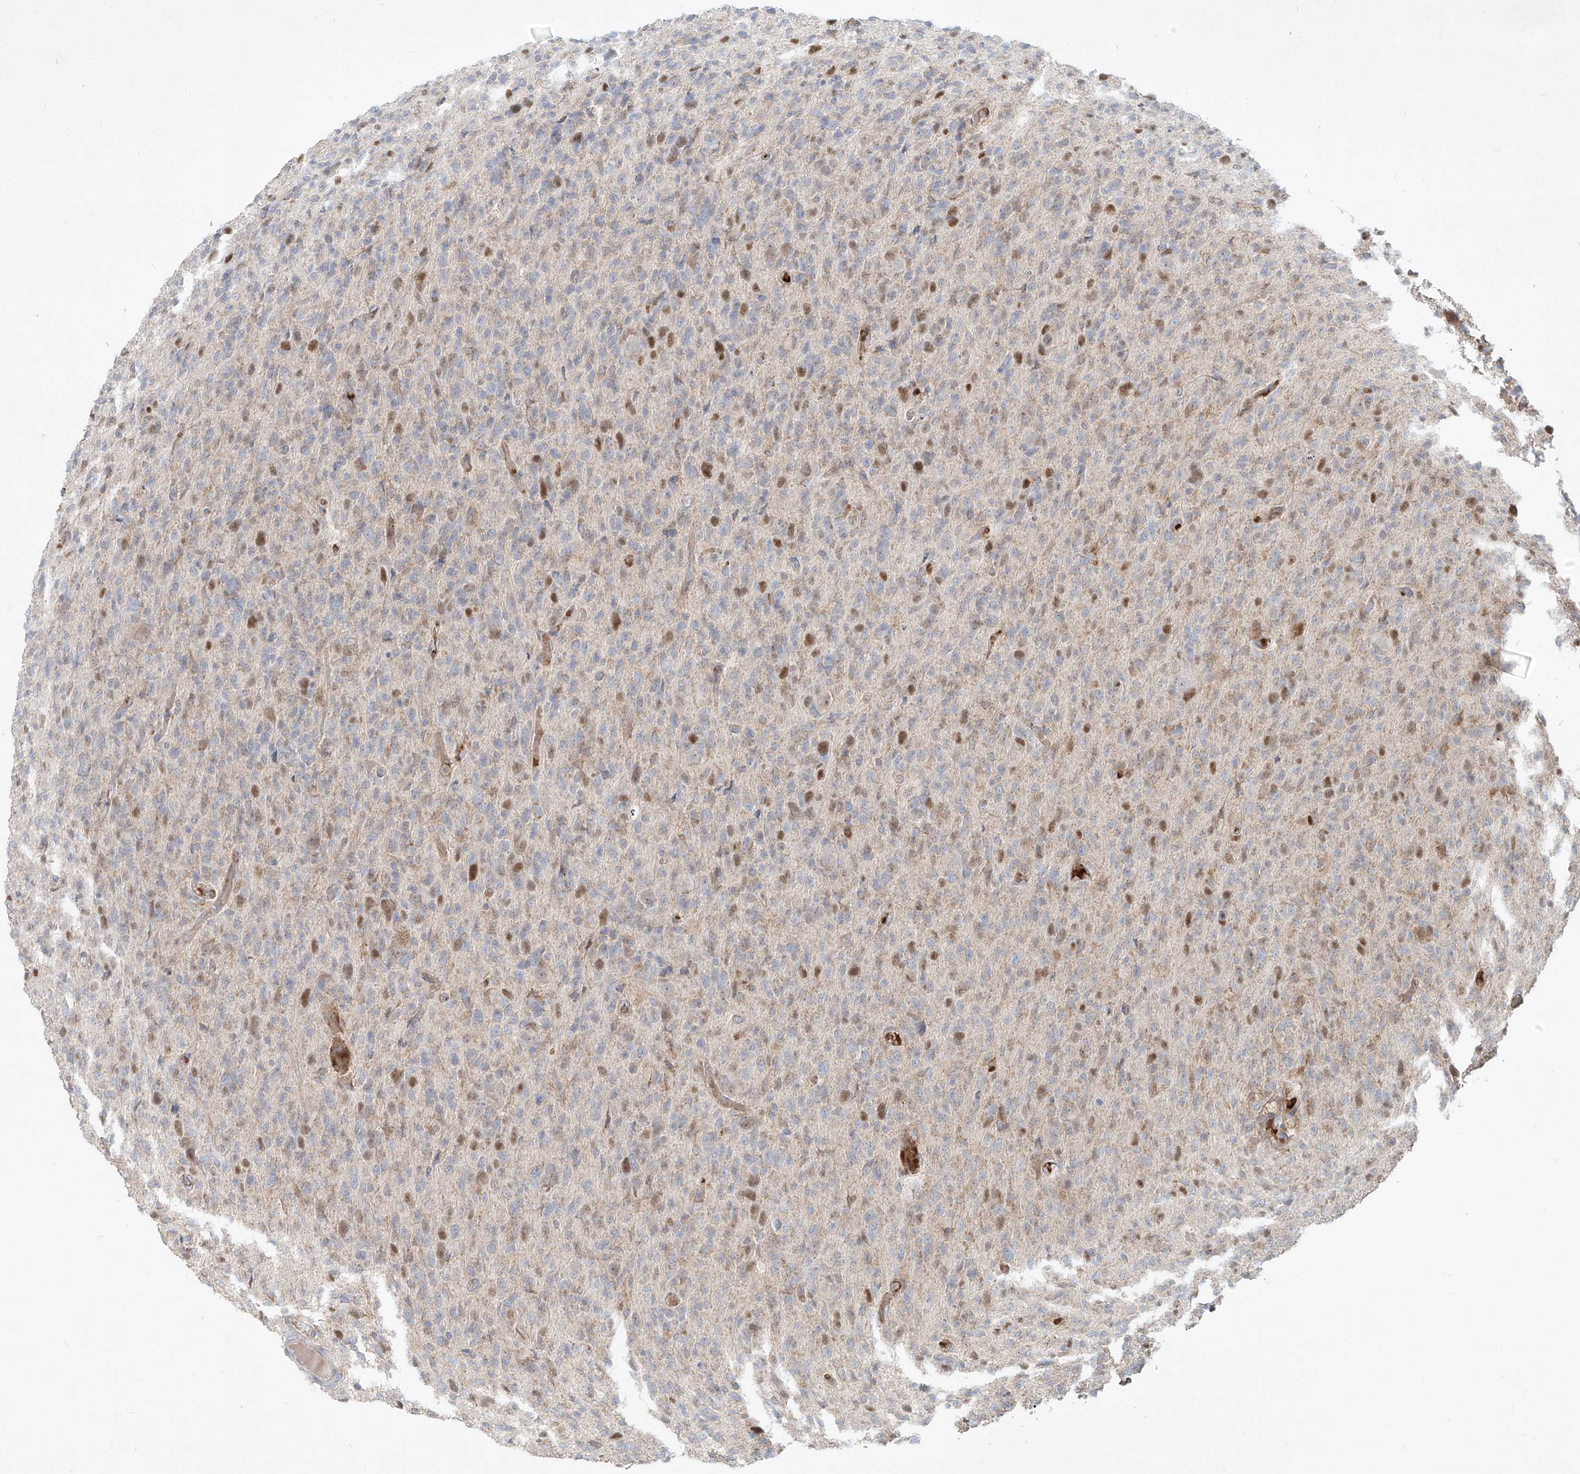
{"staining": {"intensity": "negative", "quantity": "none", "location": "none"}, "tissue": "glioma", "cell_type": "Tumor cells", "image_type": "cancer", "snomed": [{"axis": "morphology", "description": "Glioma, malignant, High grade"}, {"axis": "topography", "description": "Brain"}], "caption": "High magnification brightfield microscopy of glioma stained with DAB (brown) and counterstained with hematoxylin (blue): tumor cells show no significant expression.", "gene": "FGD2", "patient": {"sex": "female", "age": 57}}